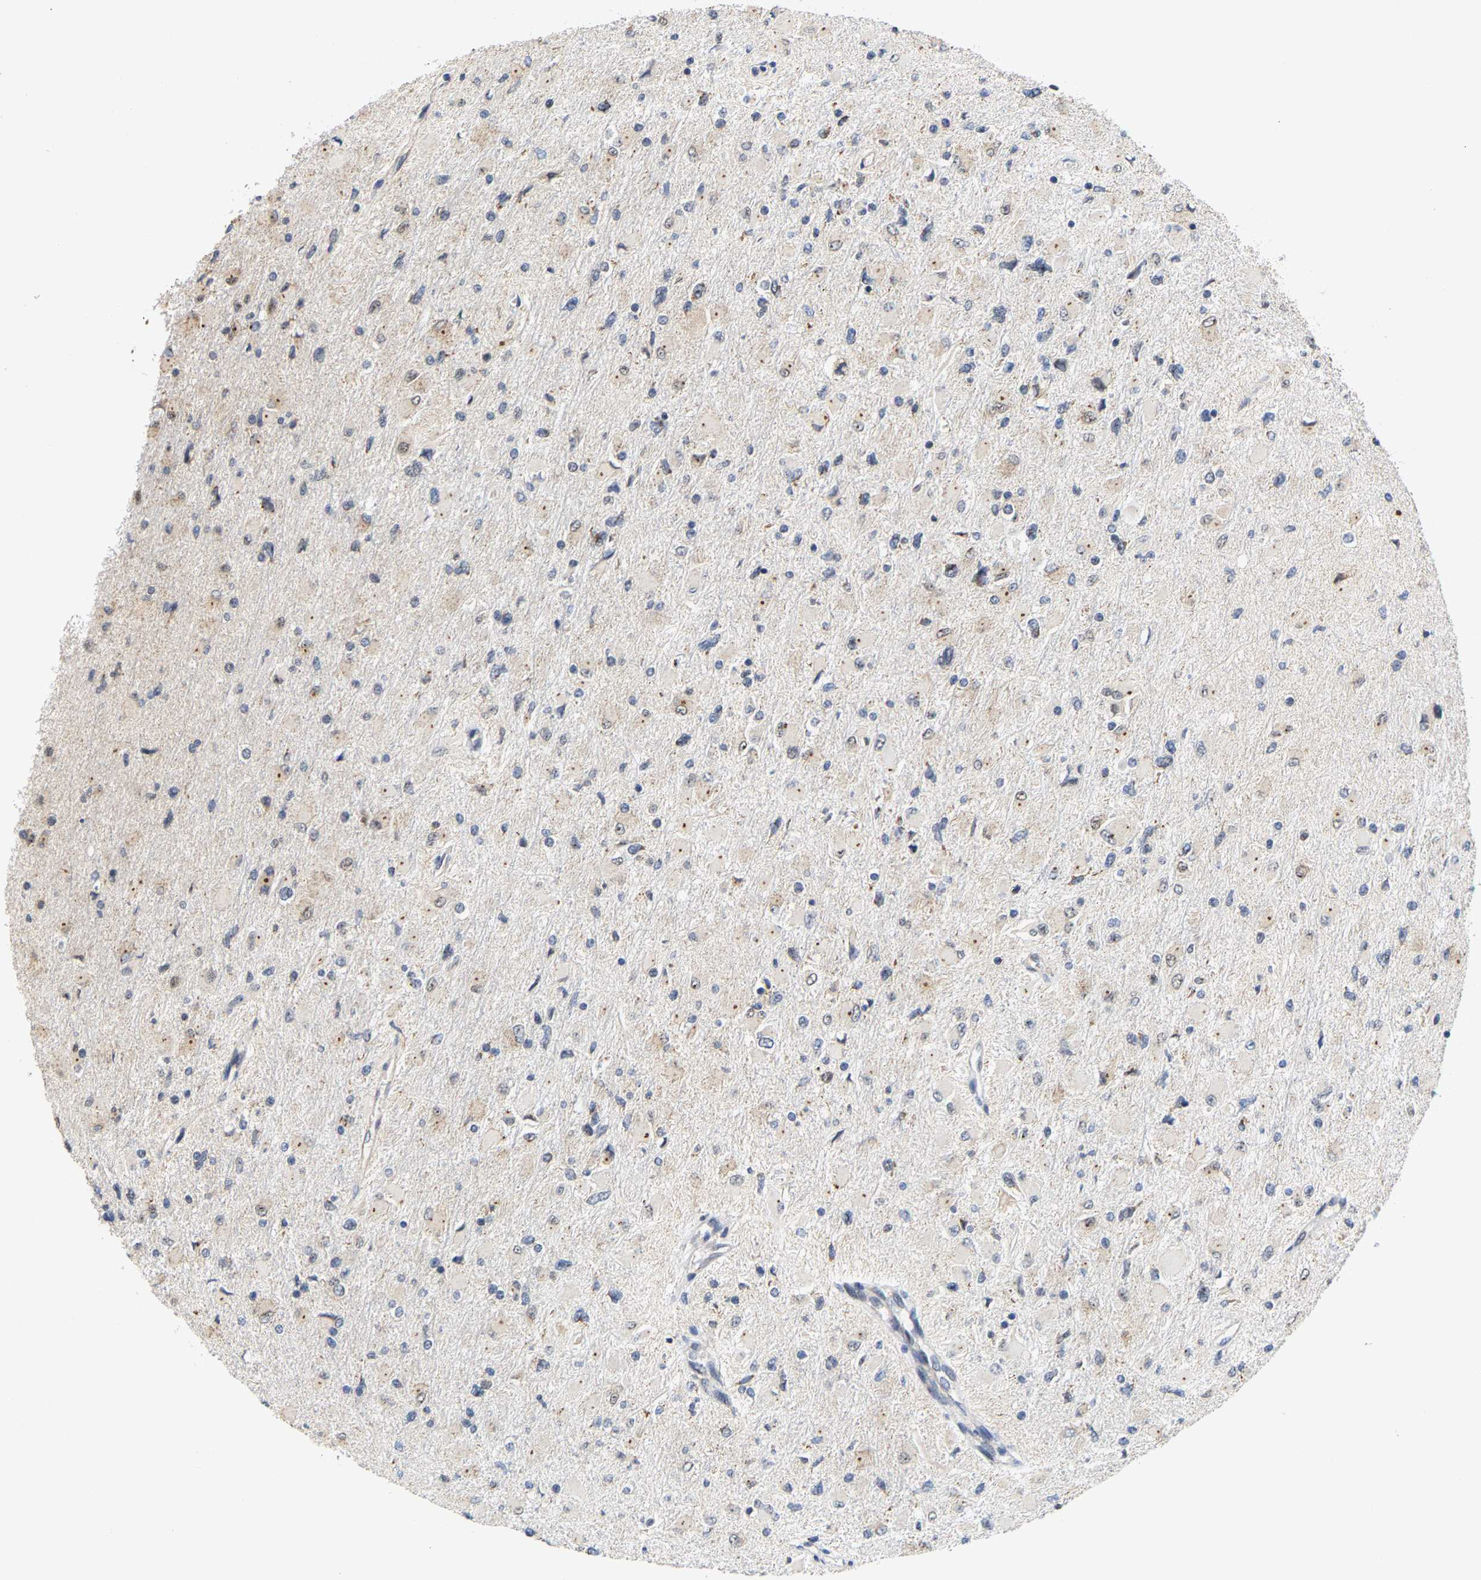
{"staining": {"intensity": "weak", "quantity": "<25%", "location": "cytoplasmic/membranous"}, "tissue": "glioma", "cell_type": "Tumor cells", "image_type": "cancer", "snomed": [{"axis": "morphology", "description": "Glioma, malignant, High grade"}, {"axis": "topography", "description": "Cerebral cortex"}], "caption": "Immunohistochemical staining of human high-grade glioma (malignant) displays no significant staining in tumor cells.", "gene": "PCNT", "patient": {"sex": "female", "age": 36}}